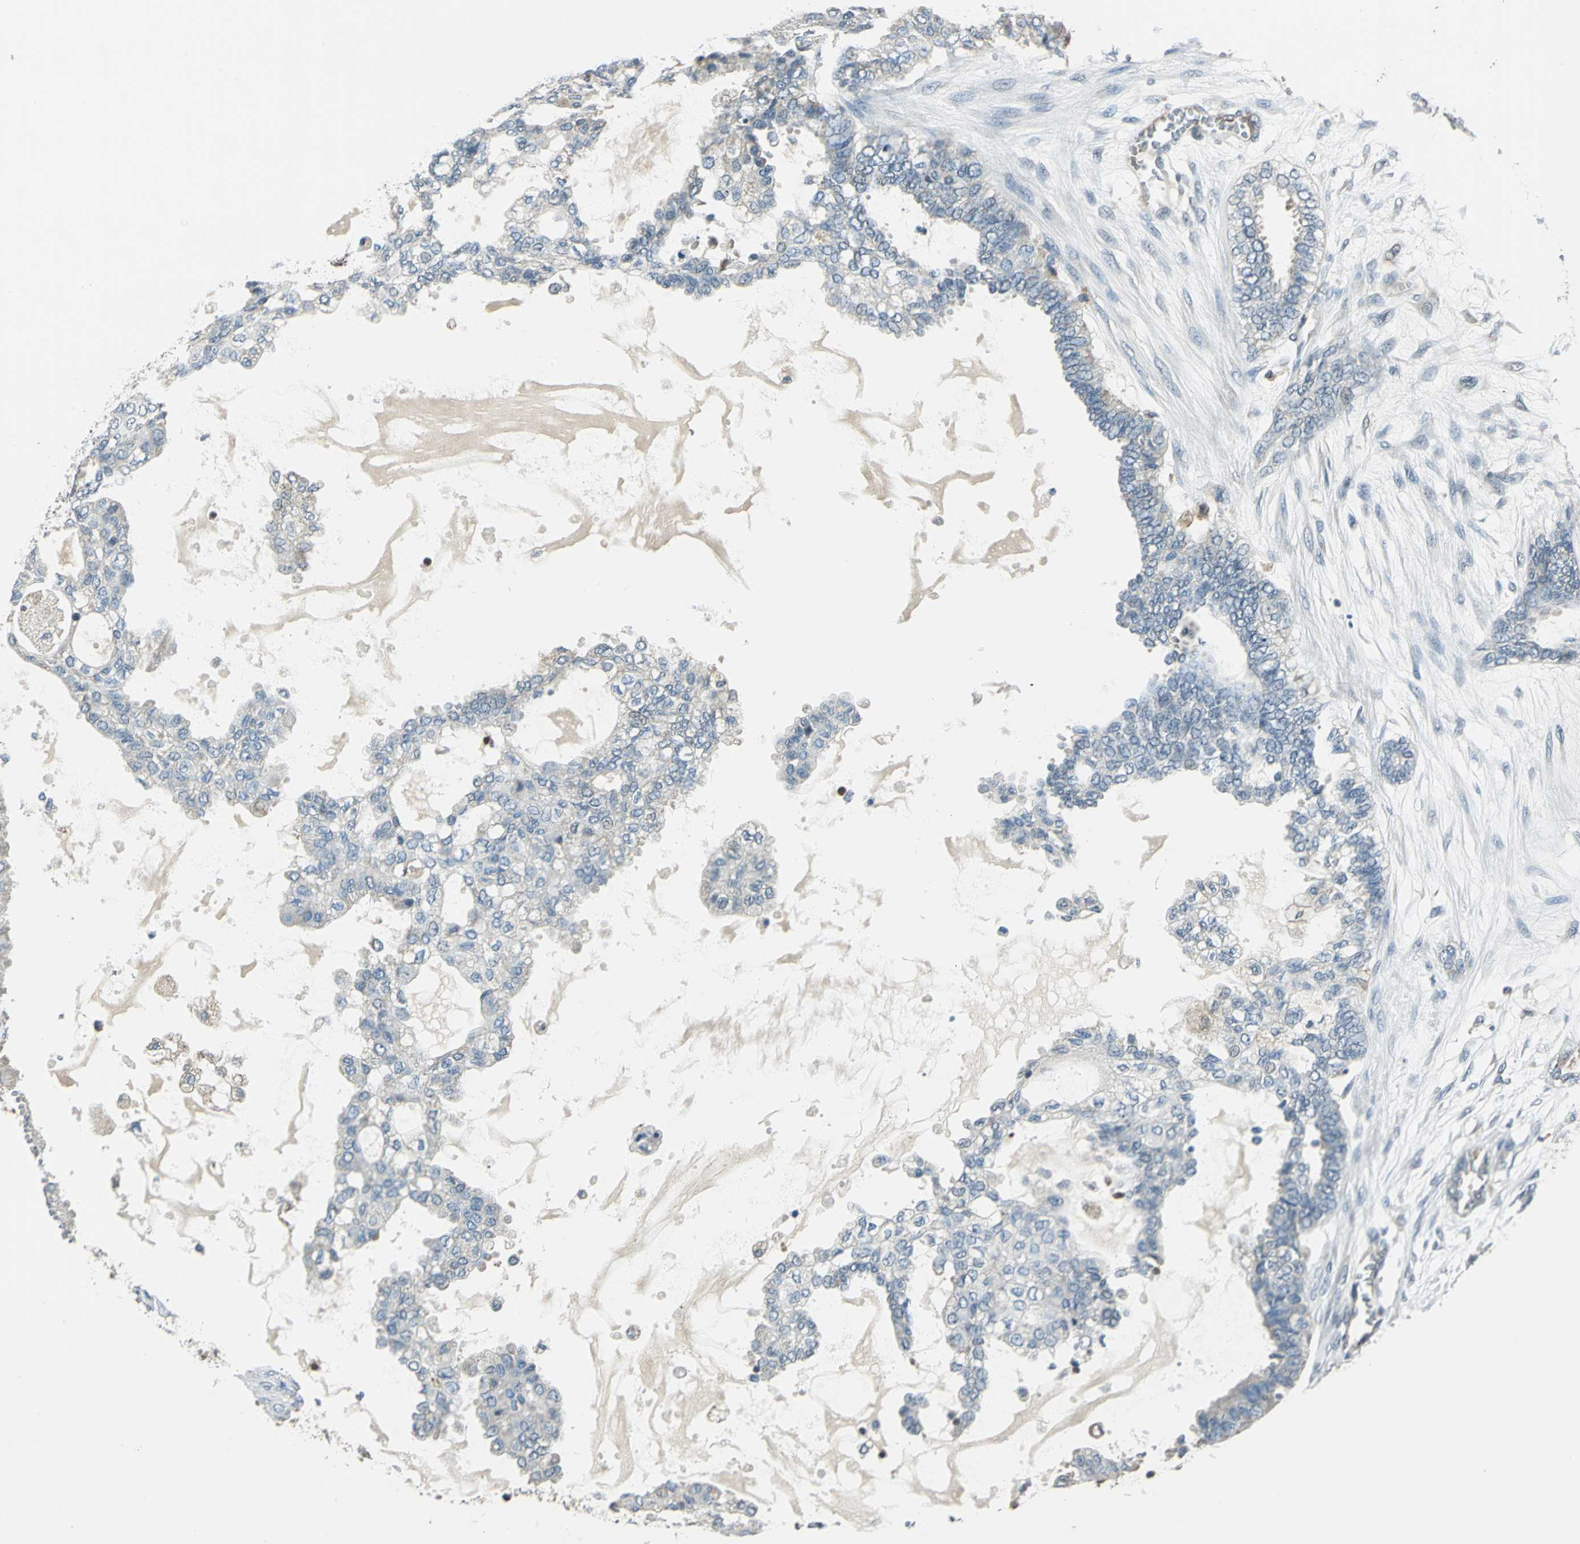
{"staining": {"intensity": "weak", "quantity": "25%-75%", "location": "cytoplasmic/membranous"}, "tissue": "ovarian cancer", "cell_type": "Tumor cells", "image_type": "cancer", "snomed": [{"axis": "morphology", "description": "Carcinoma, NOS"}, {"axis": "morphology", "description": "Carcinoma, endometroid"}, {"axis": "topography", "description": "Ovary"}], "caption": "Immunohistochemistry (IHC) micrograph of human ovarian cancer (carcinoma) stained for a protein (brown), which reveals low levels of weak cytoplasmic/membranous positivity in approximately 25%-75% of tumor cells.", "gene": "NUDT2", "patient": {"sex": "female", "age": 50}}